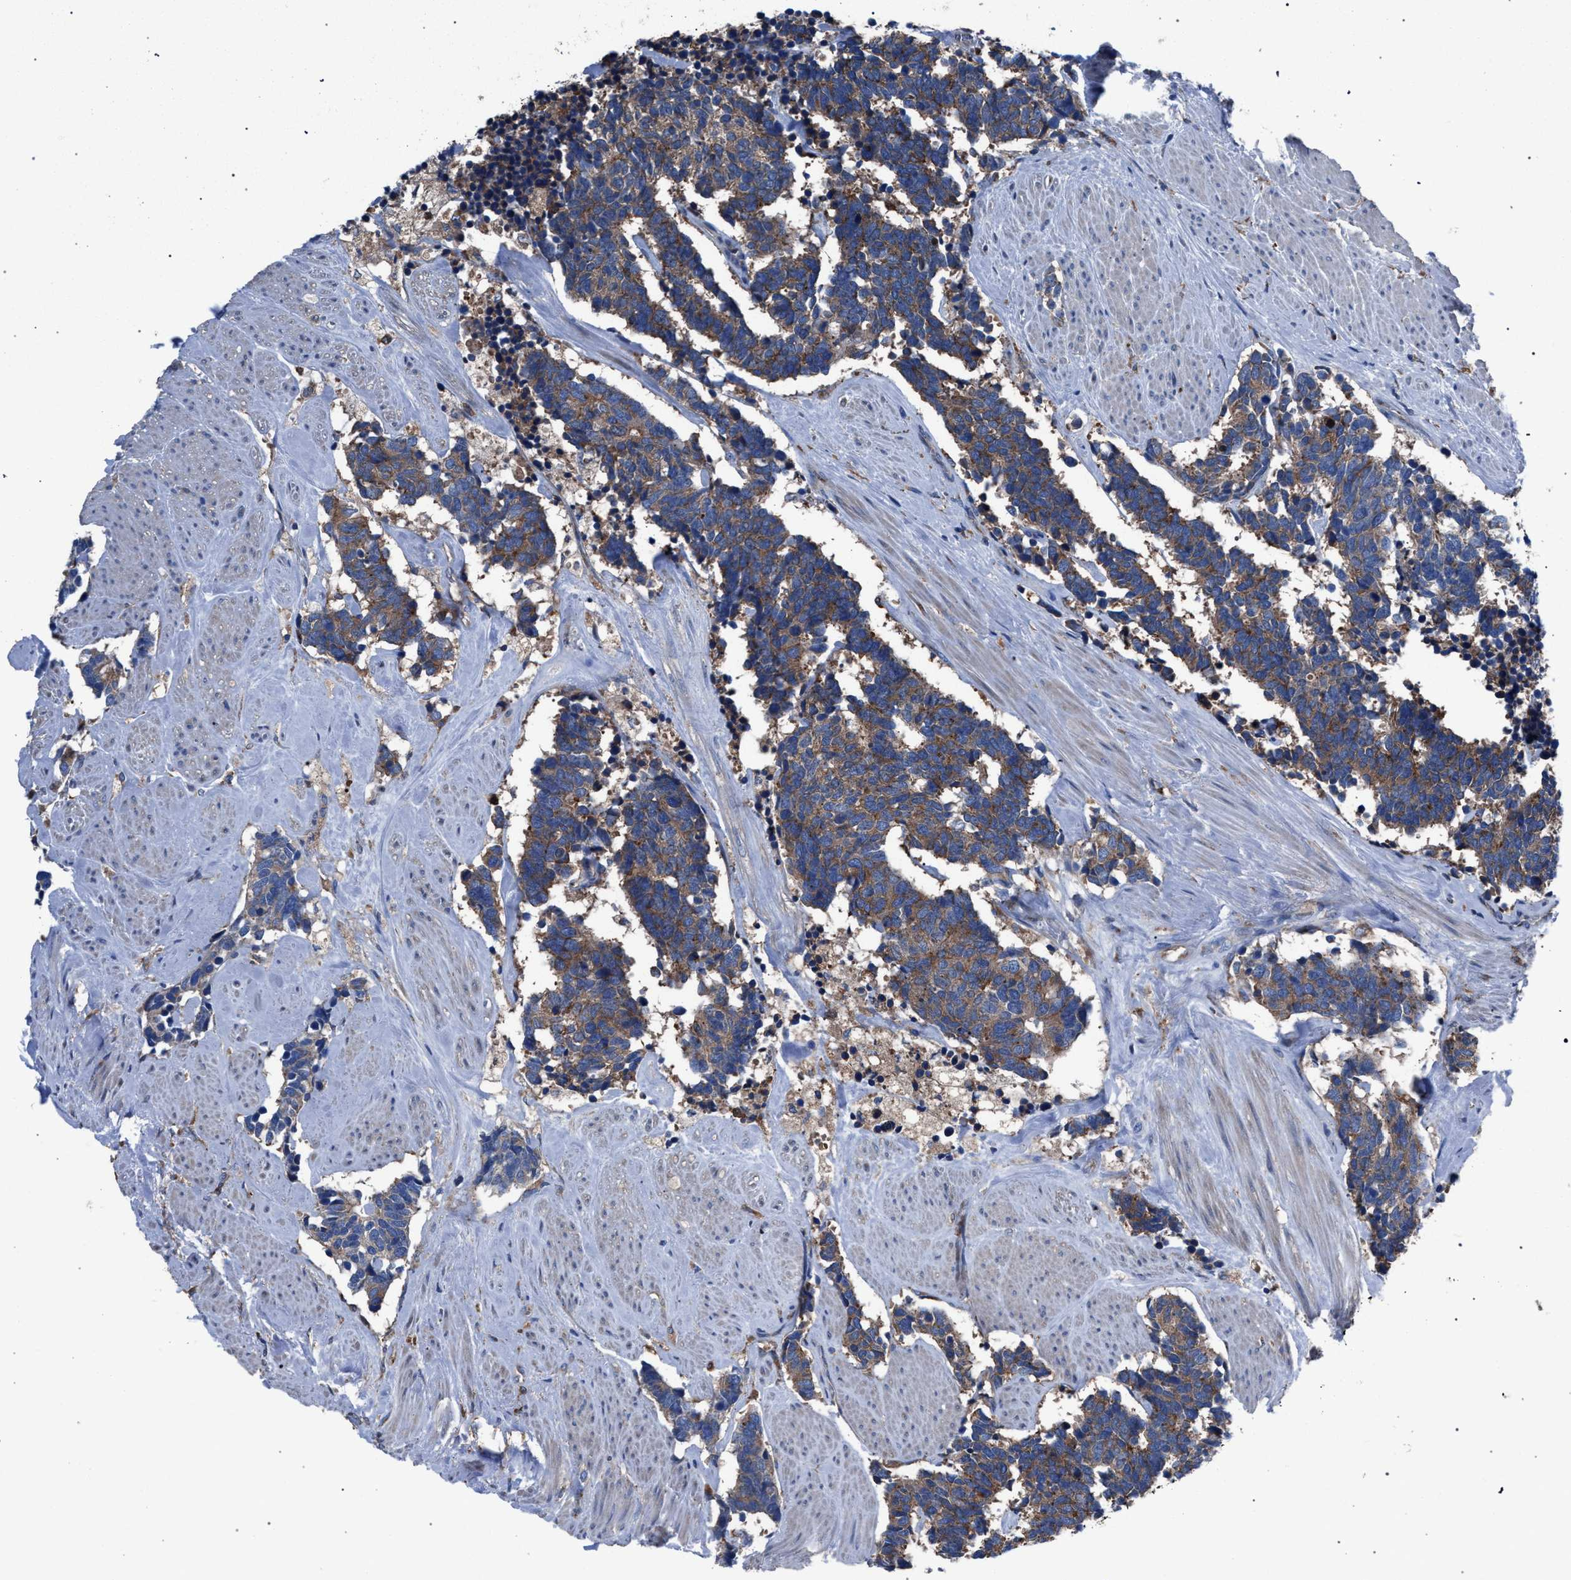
{"staining": {"intensity": "moderate", "quantity": ">75%", "location": "cytoplasmic/membranous"}, "tissue": "carcinoid", "cell_type": "Tumor cells", "image_type": "cancer", "snomed": [{"axis": "morphology", "description": "Carcinoma, NOS"}, {"axis": "morphology", "description": "Carcinoid, malignant, NOS"}, {"axis": "topography", "description": "Urinary bladder"}], "caption": "An image showing moderate cytoplasmic/membranous expression in approximately >75% of tumor cells in carcinoid, as visualized by brown immunohistochemical staining.", "gene": "ATP6V0A1", "patient": {"sex": "male", "age": 57}}